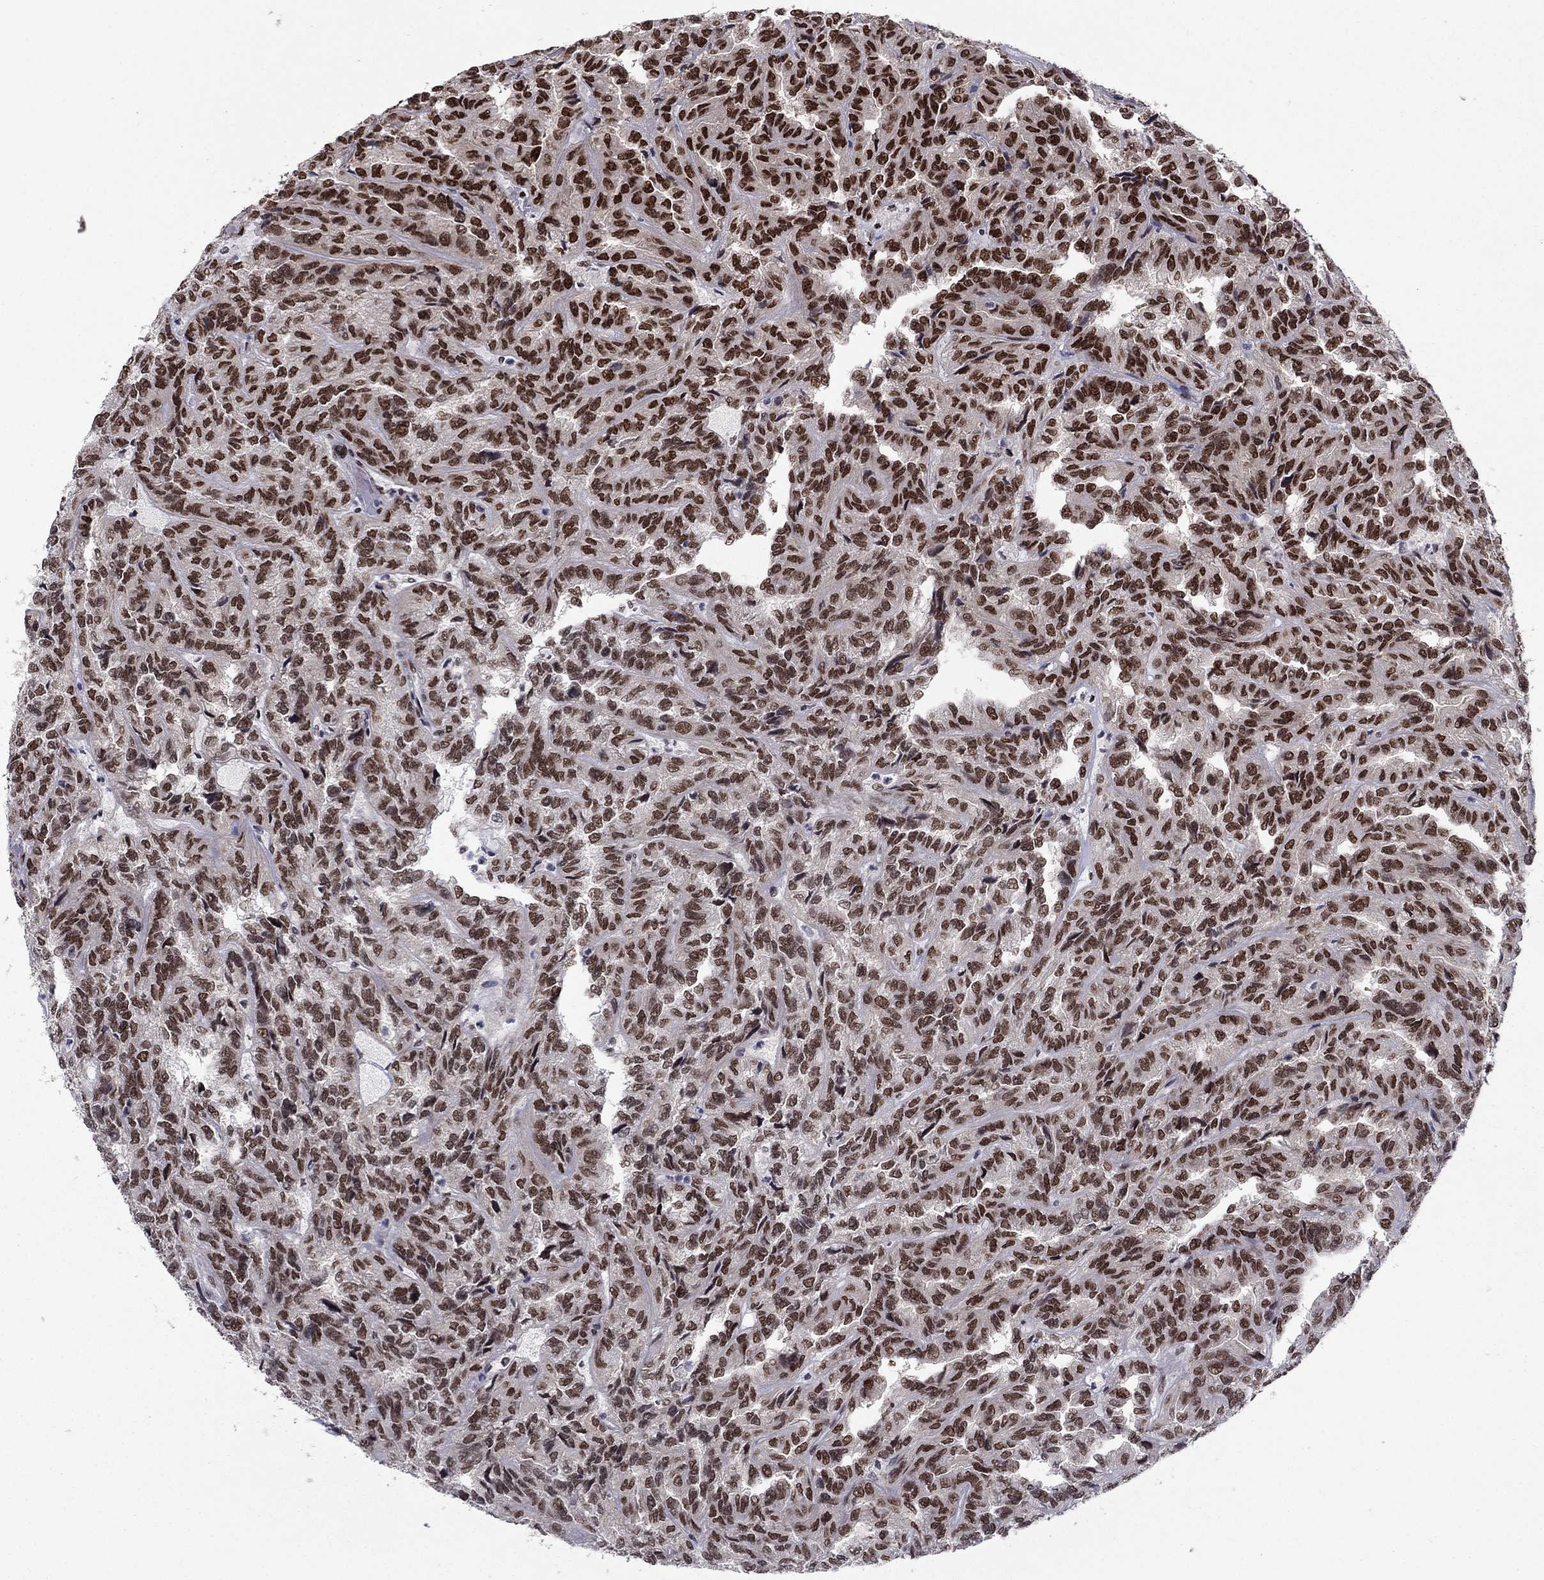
{"staining": {"intensity": "strong", "quantity": "25%-75%", "location": "nuclear"}, "tissue": "renal cancer", "cell_type": "Tumor cells", "image_type": "cancer", "snomed": [{"axis": "morphology", "description": "Adenocarcinoma, NOS"}, {"axis": "topography", "description": "Kidney"}], "caption": "A brown stain highlights strong nuclear expression of a protein in human renal cancer tumor cells.", "gene": "USP54", "patient": {"sex": "male", "age": 79}}